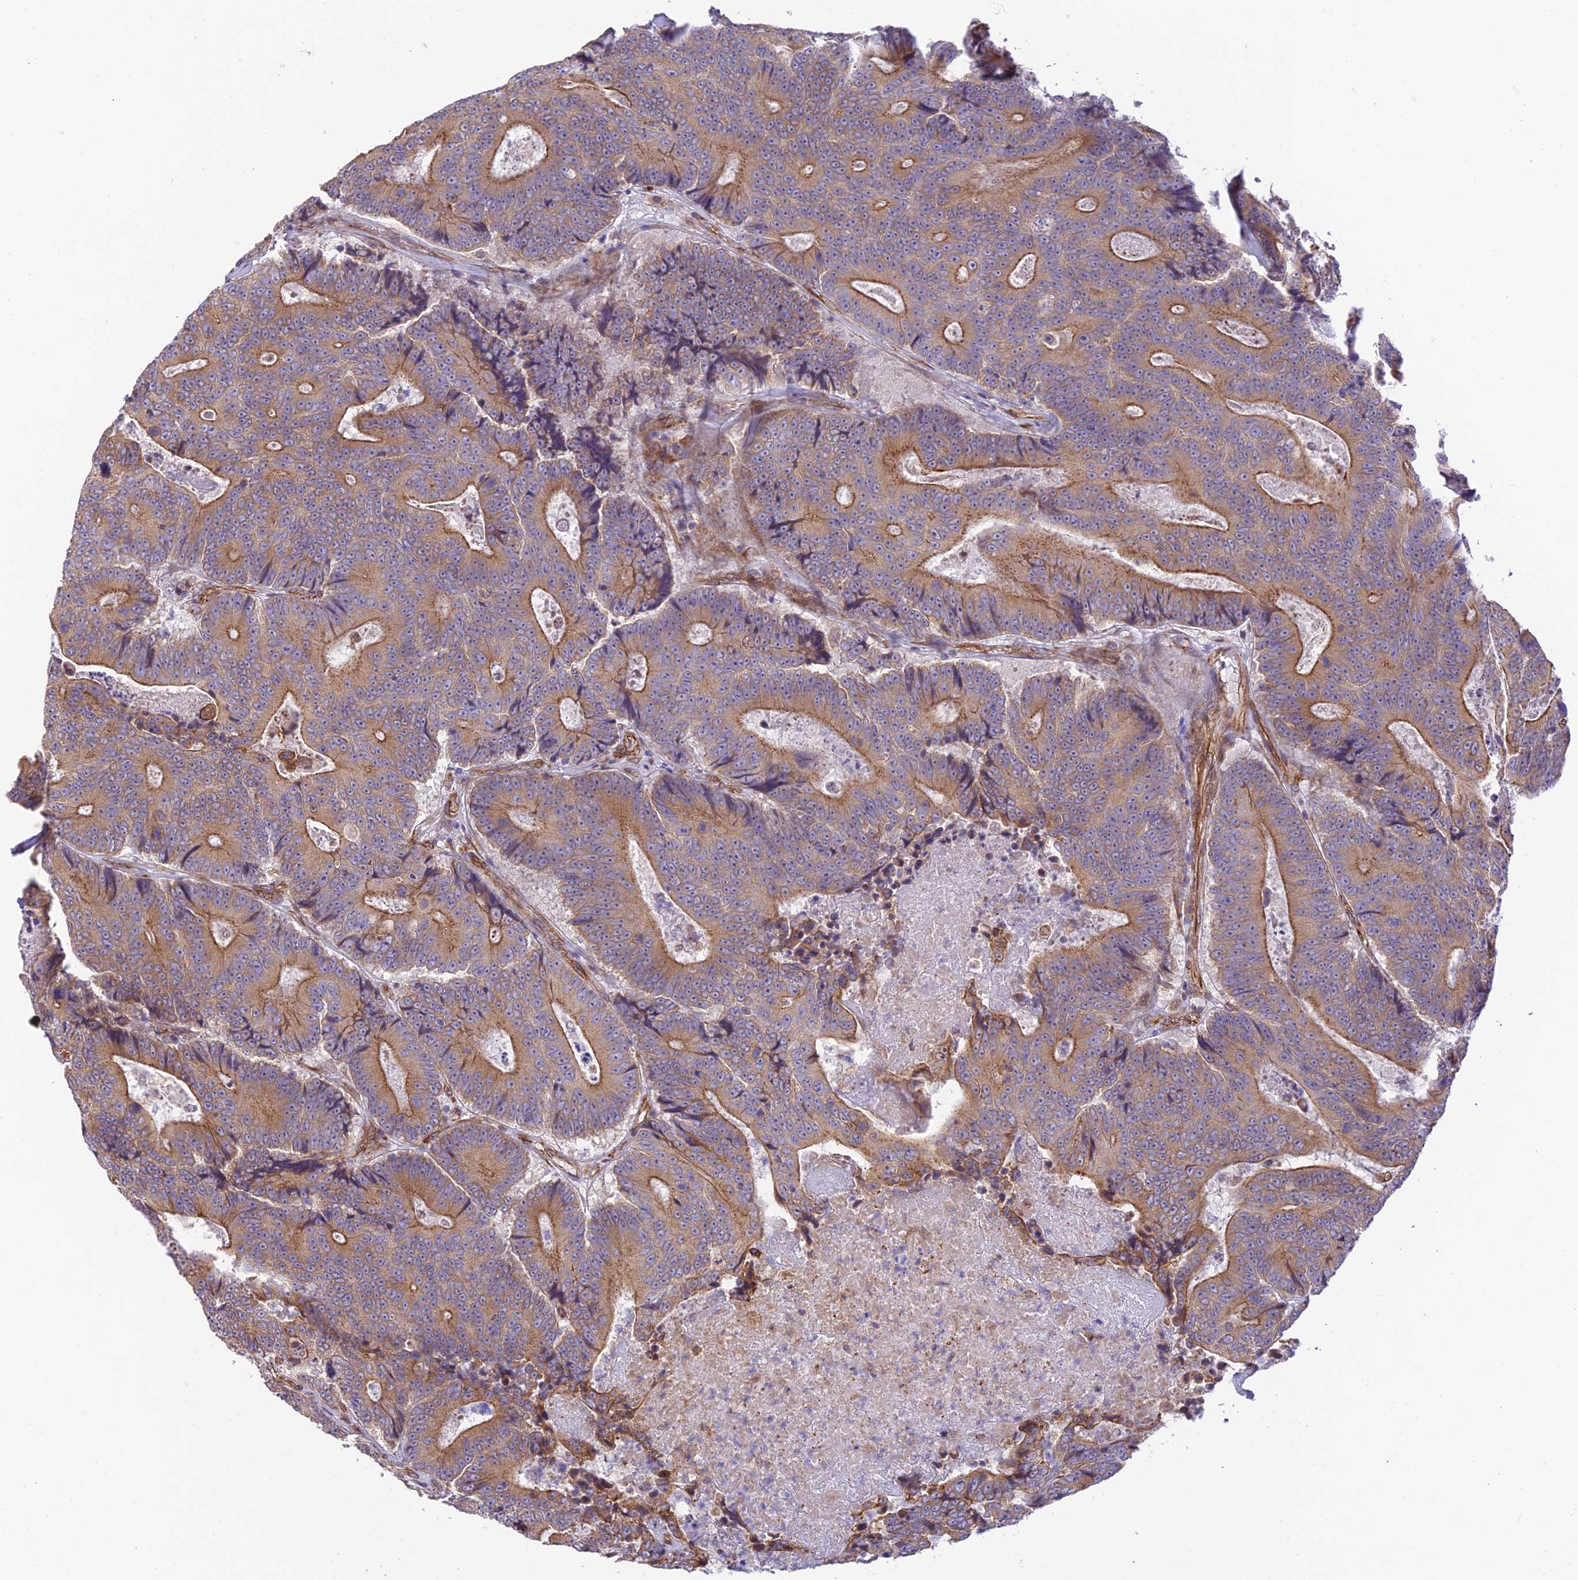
{"staining": {"intensity": "moderate", "quantity": ">75%", "location": "cytoplasmic/membranous"}, "tissue": "colorectal cancer", "cell_type": "Tumor cells", "image_type": "cancer", "snomed": [{"axis": "morphology", "description": "Adenocarcinoma, NOS"}, {"axis": "topography", "description": "Colon"}], "caption": "Colorectal cancer (adenocarcinoma) stained with a brown dye exhibits moderate cytoplasmic/membranous positive expression in approximately >75% of tumor cells.", "gene": "EXOC3L4", "patient": {"sex": "male", "age": 83}}